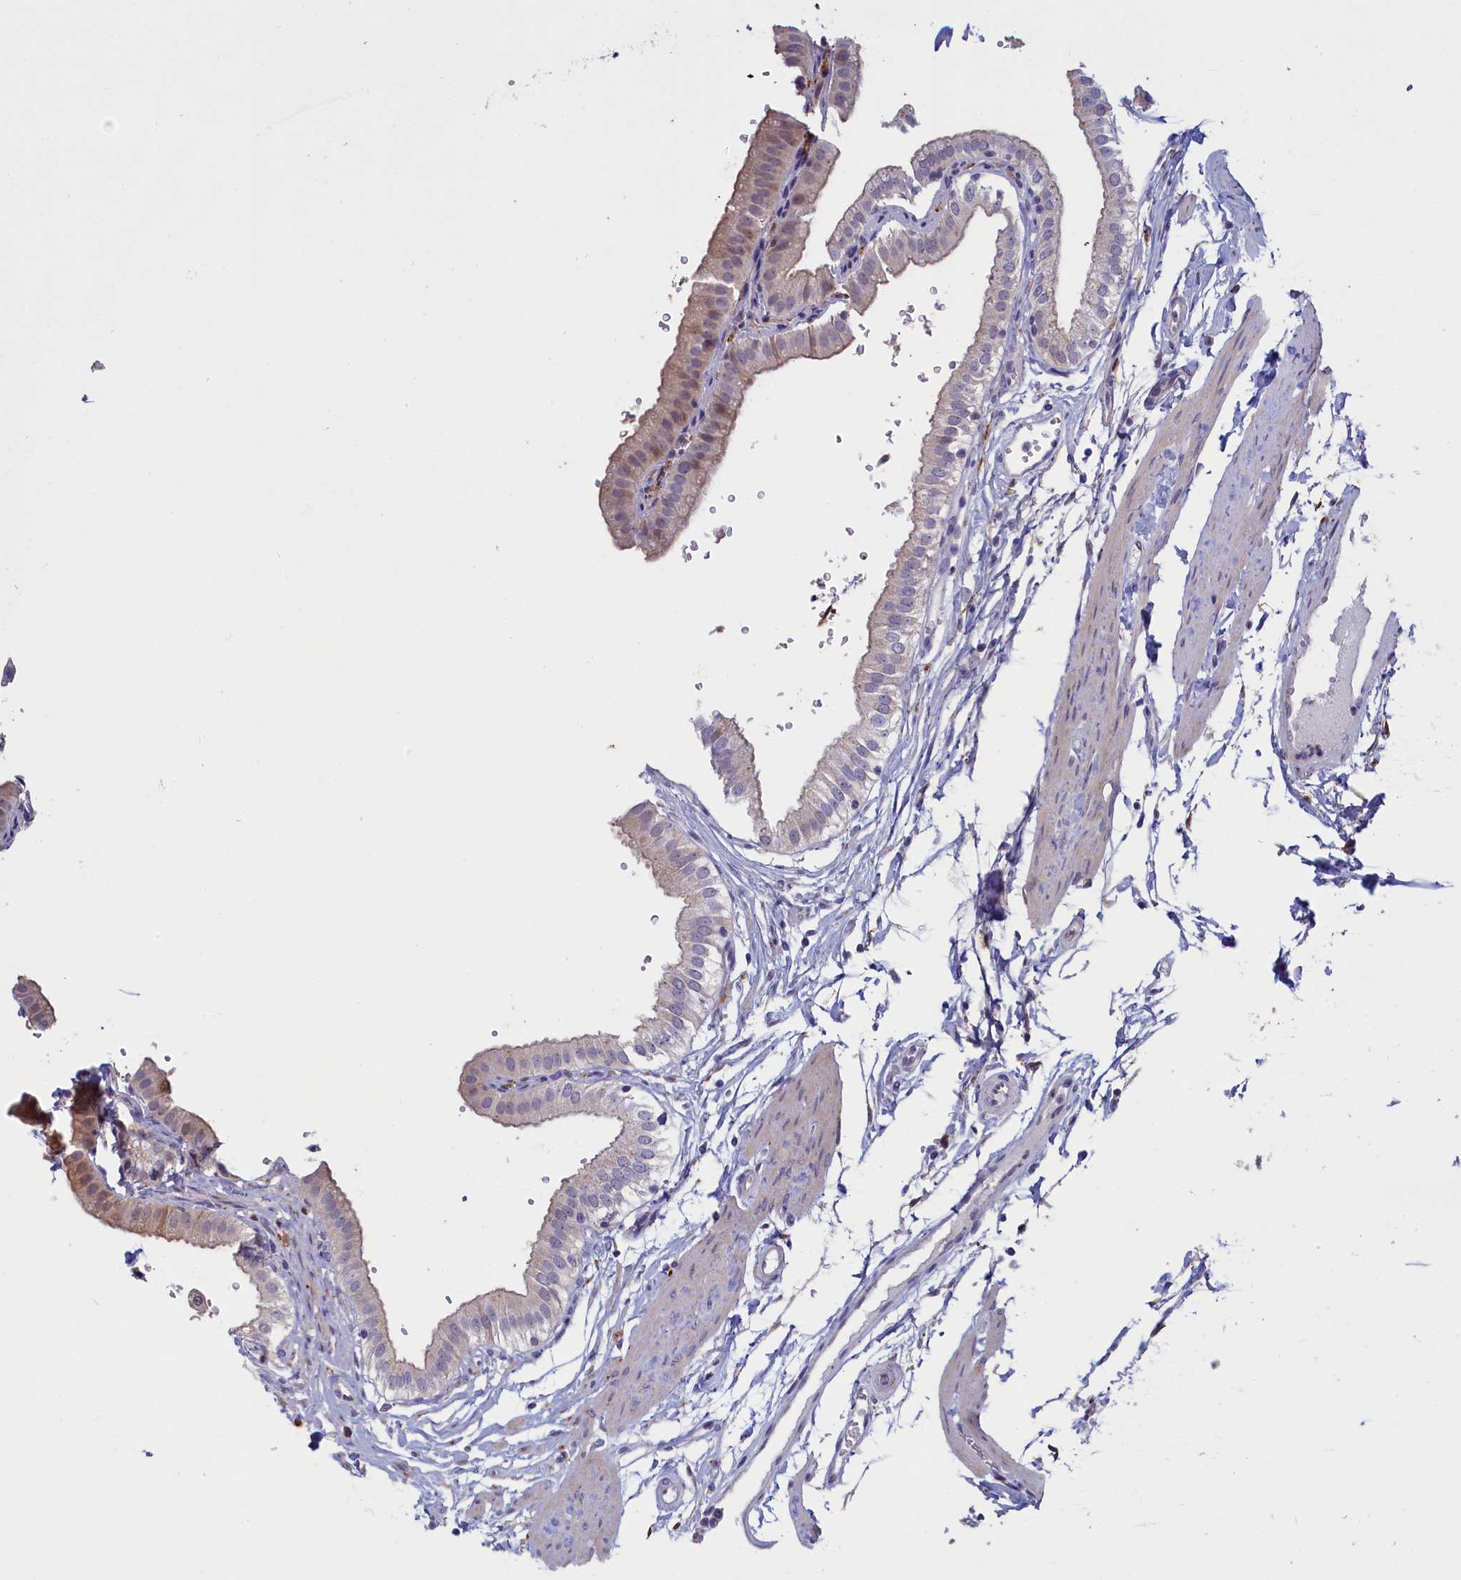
{"staining": {"intensity": "moderate", "quantity": "<25%", "location": "cytoplasmic/membranous,nuclear"}, "tissue": "gallbladder", "cell_type": "Glandular cells", "image_type": "normal", "snomed": [{"axis": "morphology", "description": "Normal tissue, NOS"}, {"axis": "topography", "description": "Gallbladder"}], "caption": "Immunohistochemistry (IHC) staining of normal gallbladder, which exhibits low levels of moderate cytoplasmic/membranous,nuclear positivity in approximately <25% of glandular cells indicating moderate cytoplasmic/membranous,nuclear protein staining. The staining was performed using DAB (brown) for protein detection and nuclei were counterstained in hematoxylin (blue).", "gene": "UCHL3", "patient": {"sex": "female", "age": 61}}